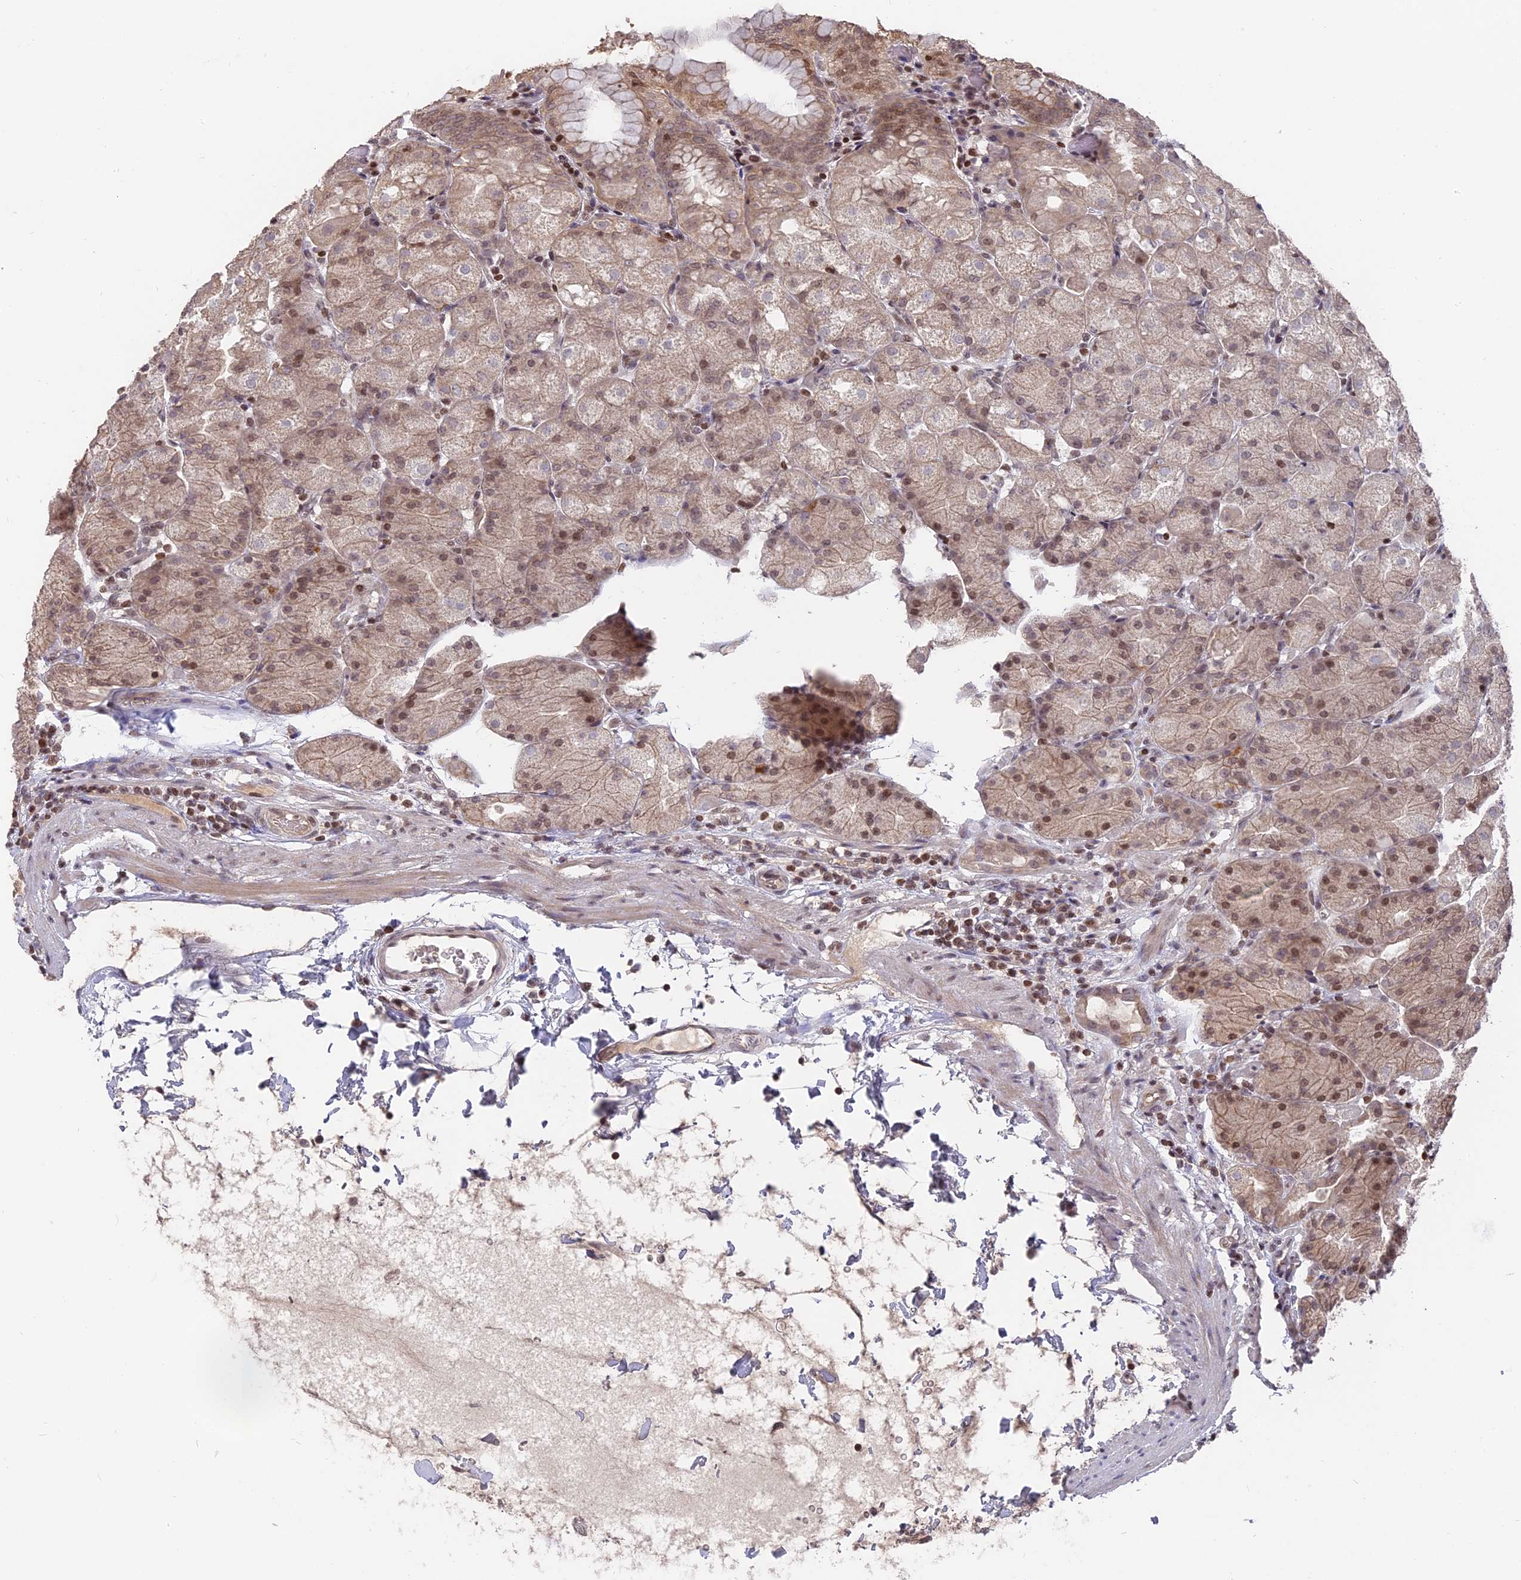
{"staining": {"intensity": "moderate", "quantity": "25%-75%", "location": "cytoplasmic/membranous,nuclear"}, "tissue": "stomach", "cell_type": "Glandular cells", "image_type": "normal", "snomed": [{"axis": "morphology", "description": "Normal tissue, NOS"}, {"axis": "topography", "description": "Stomach, upper"}, {"axis": "topography", "description": "Stomach, lower"}], "caption": "DAB immunohistochemical staining of unremarkable stomach shows moderate cytoplasmic/membranous,nuclear protein positivity in approximately 25%-75% of glandular cells. (brown staining indicates protein expression, while blue staining denotes nuclei).", "gene": "NR1H3", "patient": {"sex": "male", "age": 62}}